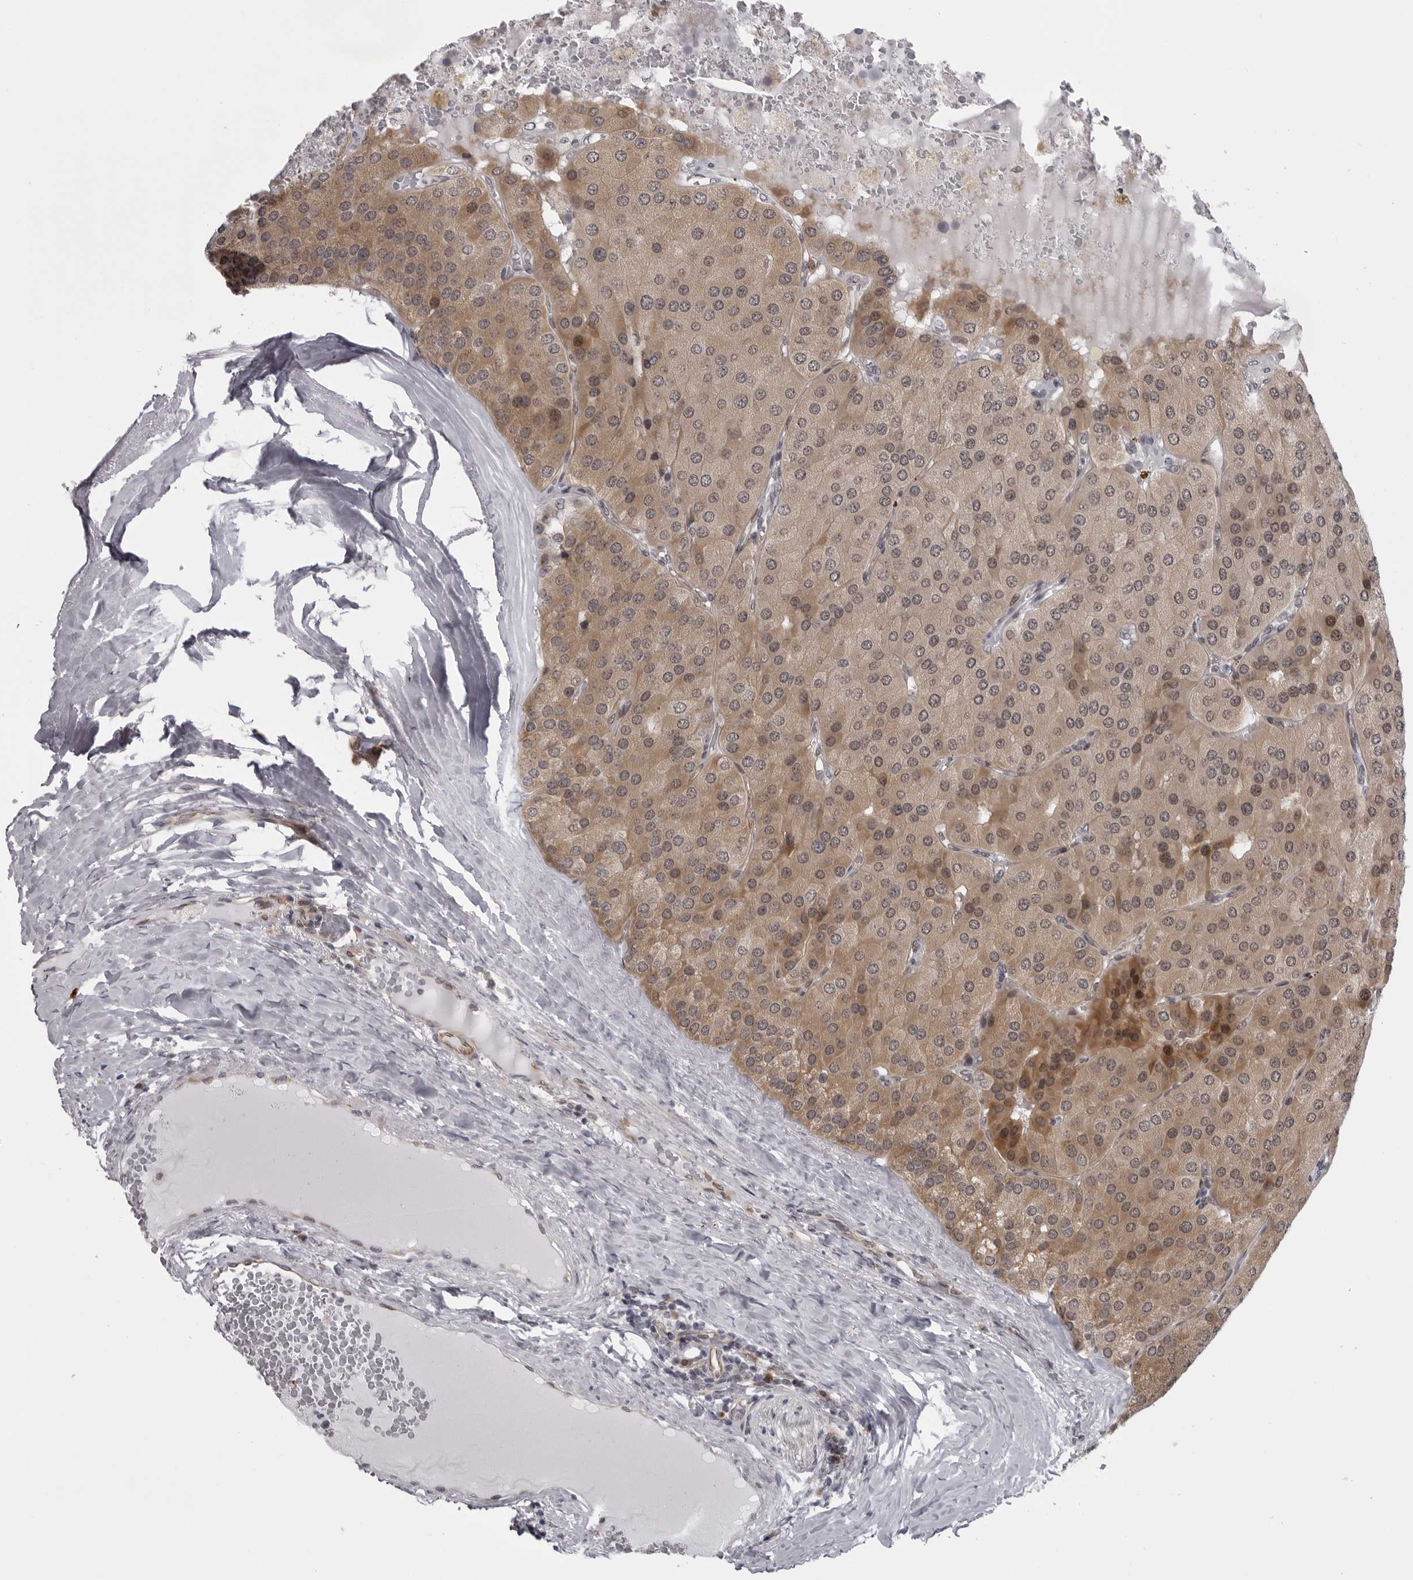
{"staining": {"intensity": "moderate", "quantity": ">75%", "location": "cytoplasmic/membranous,nuclear"}, "tissue": "parathyroid gland", "cell_type": "Glandular cells", "image_type": "normal", "snomed": [{"axis": "morphology", "description": "Normal tissue, NOS"}, {"axis": "morphology", "description": "Adenoma, NOS"}, {"axis": "topography", "description": "Parathyroid gland"}], "caption": "A histopathology image of parathyroid gland stained for a protein shows moderate cytoplasmic/membranous,nuclear brown staining in glandular cells.", "gene": "GCSAML", "patient": {"sex": "female", "age": 86}}